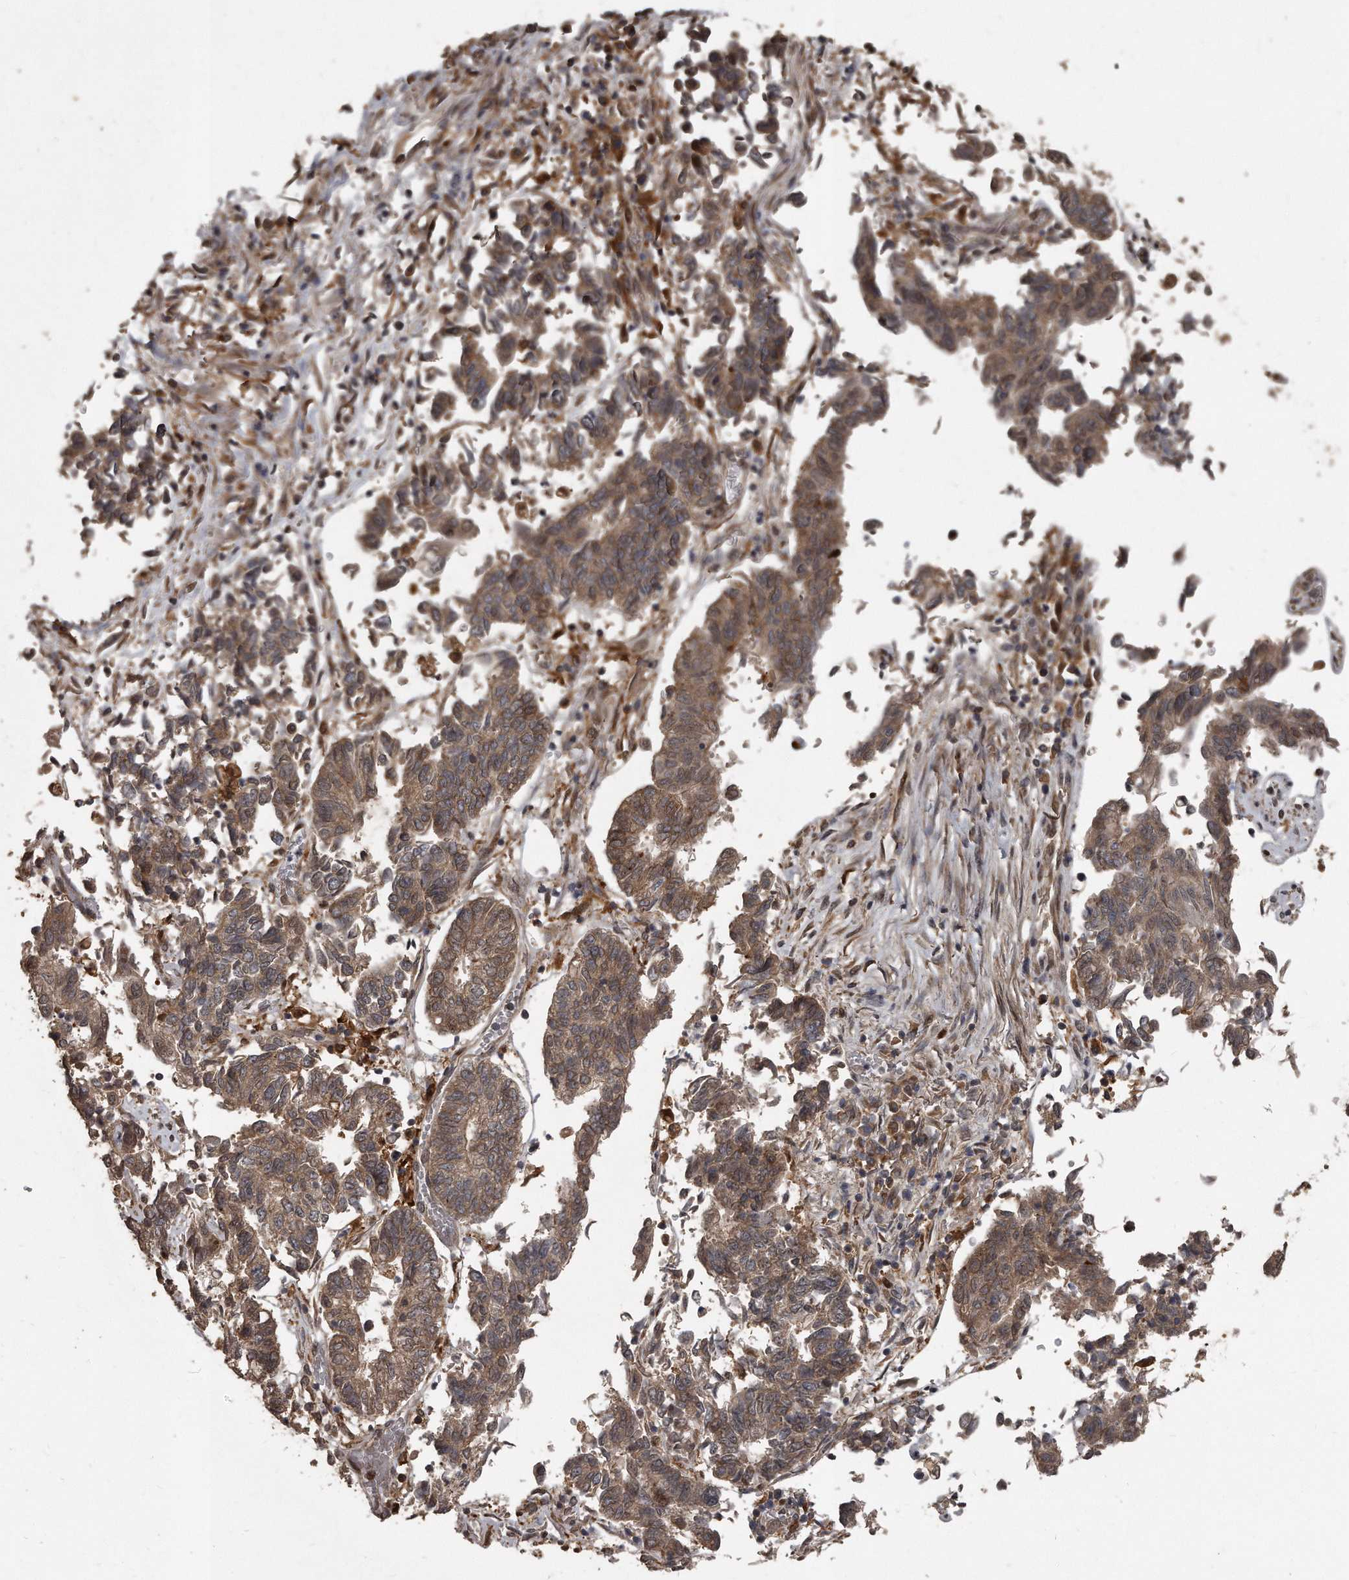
{"staining": {"intensity": "weak", "quantity": ">75%", "location": "cytoplasmic/membranous"}, "tissue": "endometrial cancer", "cell_type": "Tumor cells", "image_type": "cancer", "snomed": [{"axis": "morphology", "description": "Adenocarcinoma, NOS"}, {"axis": "topography", "description": "Endometrium"}], "caption": "Endometrial adenocarcinoma was stained to show a protein in brown. There is low levels of weak cytoplasmic/membranous expression in approximately >75% of tumor cells.", "gene": "GCH1", "patient": {"sex": "female", "age": 80}}